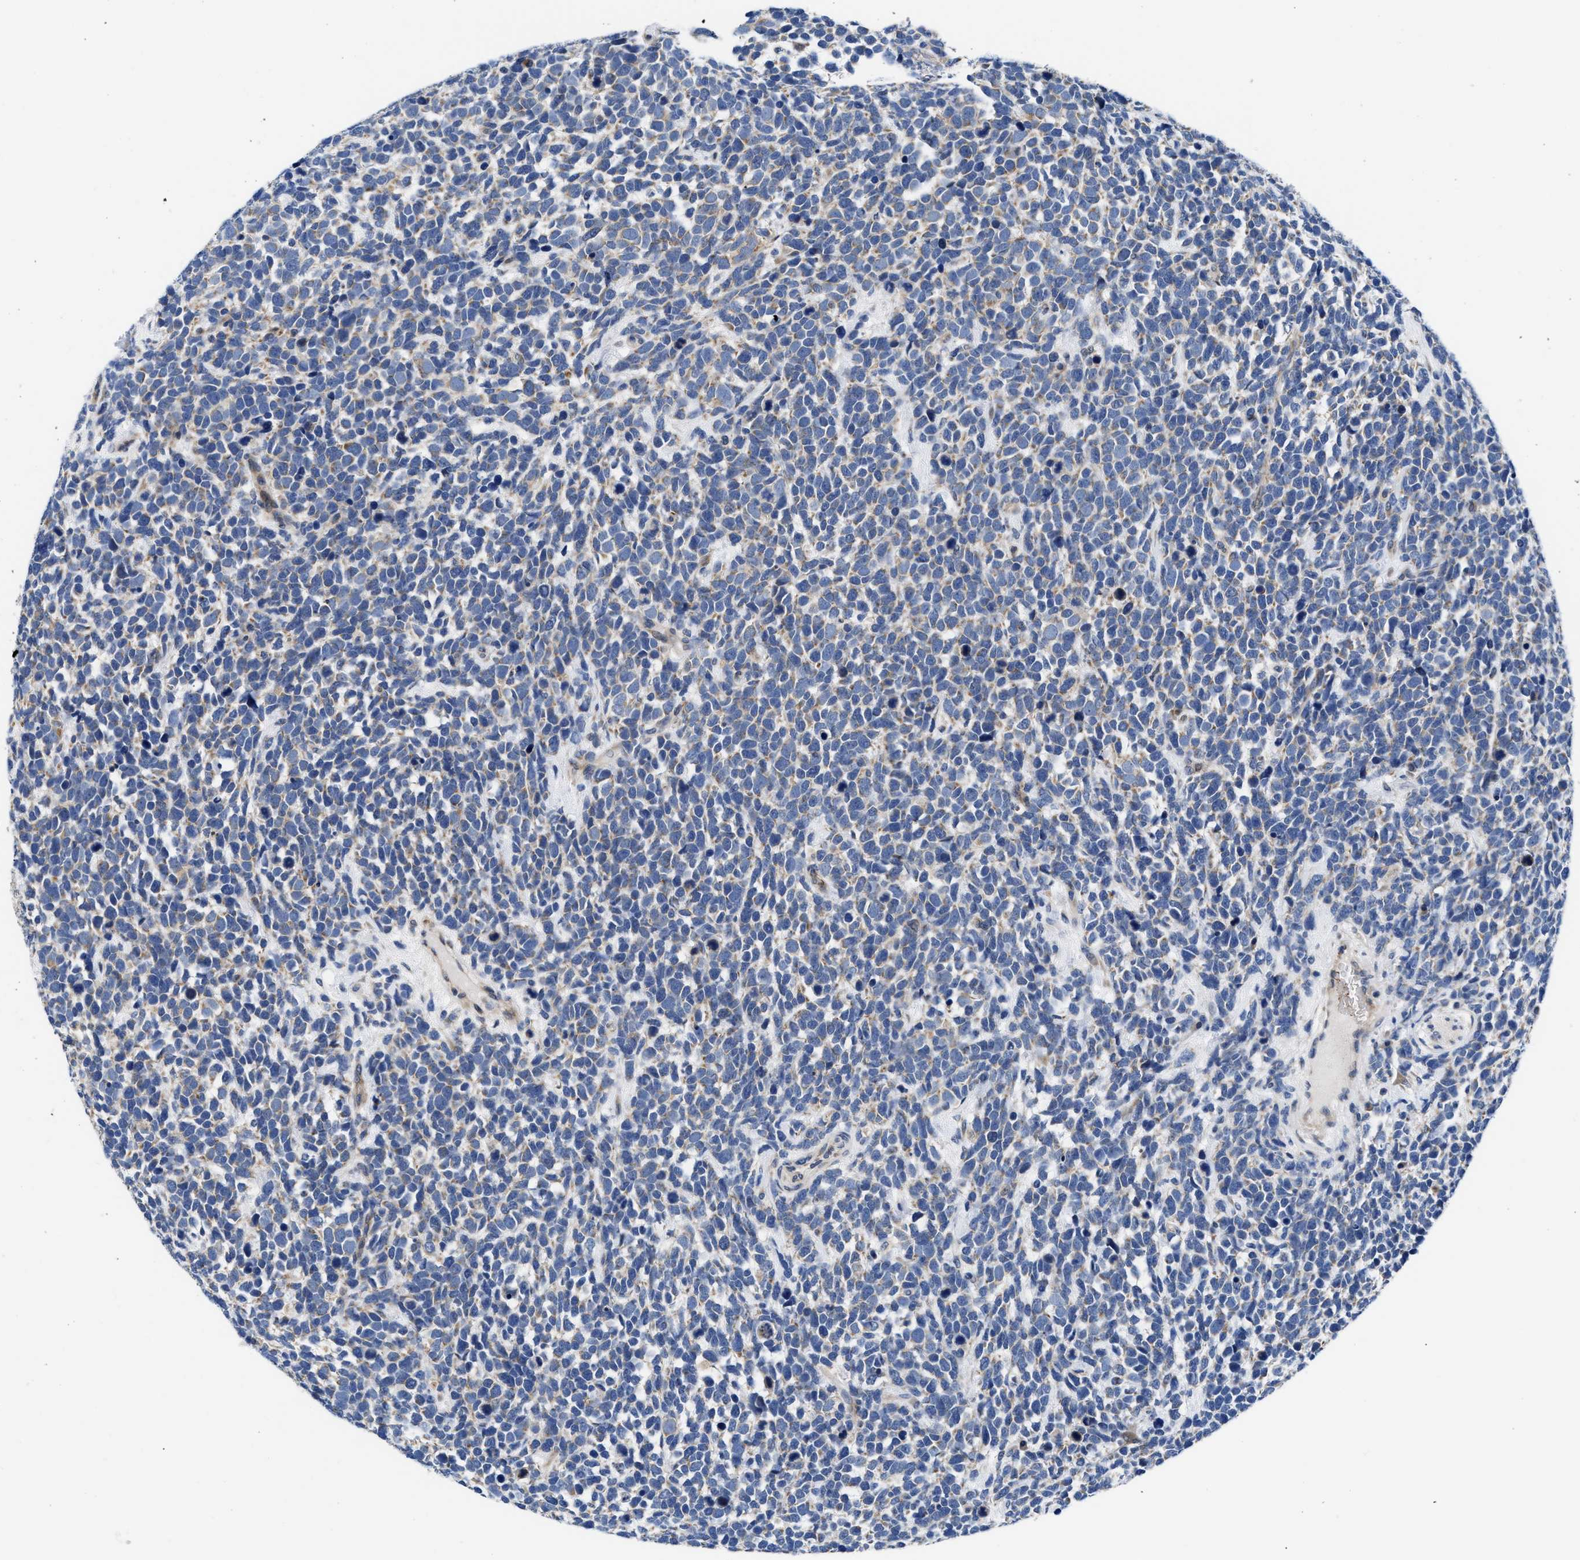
{"staining": {"intensity": "weak", "quantity": "<25%", "location": "cytoplasmic/membranous"}, "tissue": "urothelial cancer", "cell_type": "Tumor cells", "image_type": "cancer", "snomed": [{"axis": "morphology", "description": "Urothelial carcinoma, High grade"}, {"axis": "topography", "description": "Urinary bladder"}], "caption": "Immunohistochemical staining of human urothelial cancer displays no significant expression in tumor cells.", "gene": "RINT1", "patient": {"sex": "female", "age": 82}}